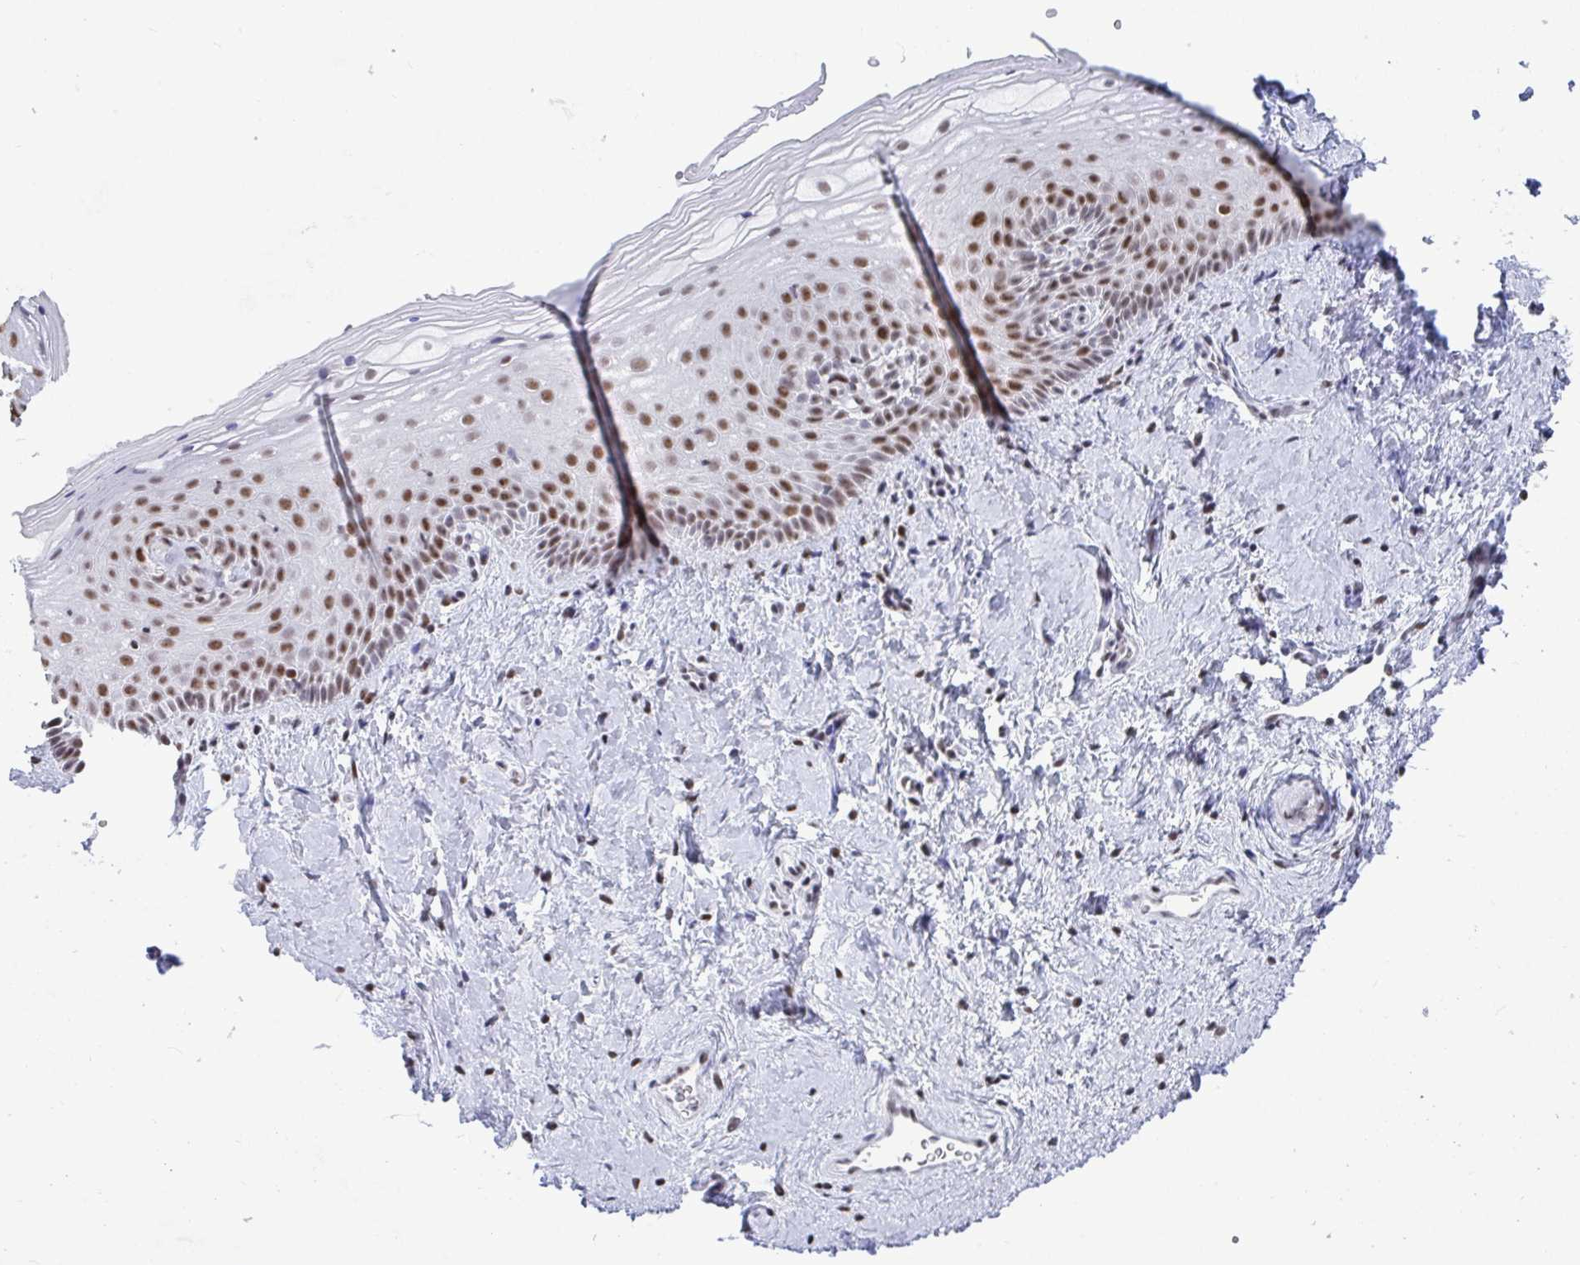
{"staining": {"intensity": "moderate", "quantity": ">75%", "location": "nuclear"}, "tissue": "vagina", "cell_type": "Squamous epithelial cells", "image_type": "normal", "snomed": [{"axis": "morphology", "description": "Normal tissue, NOS"}, {"axis": "topography", "description": "Vagina"}], "caption": "The image demonstrates staining of normal vagina, revealing moderate nuclear protein staining (brown color) within squamous epithelial cells.", "gene": "SUPT16H", "patient": {"sex": "female", "age": 51}}